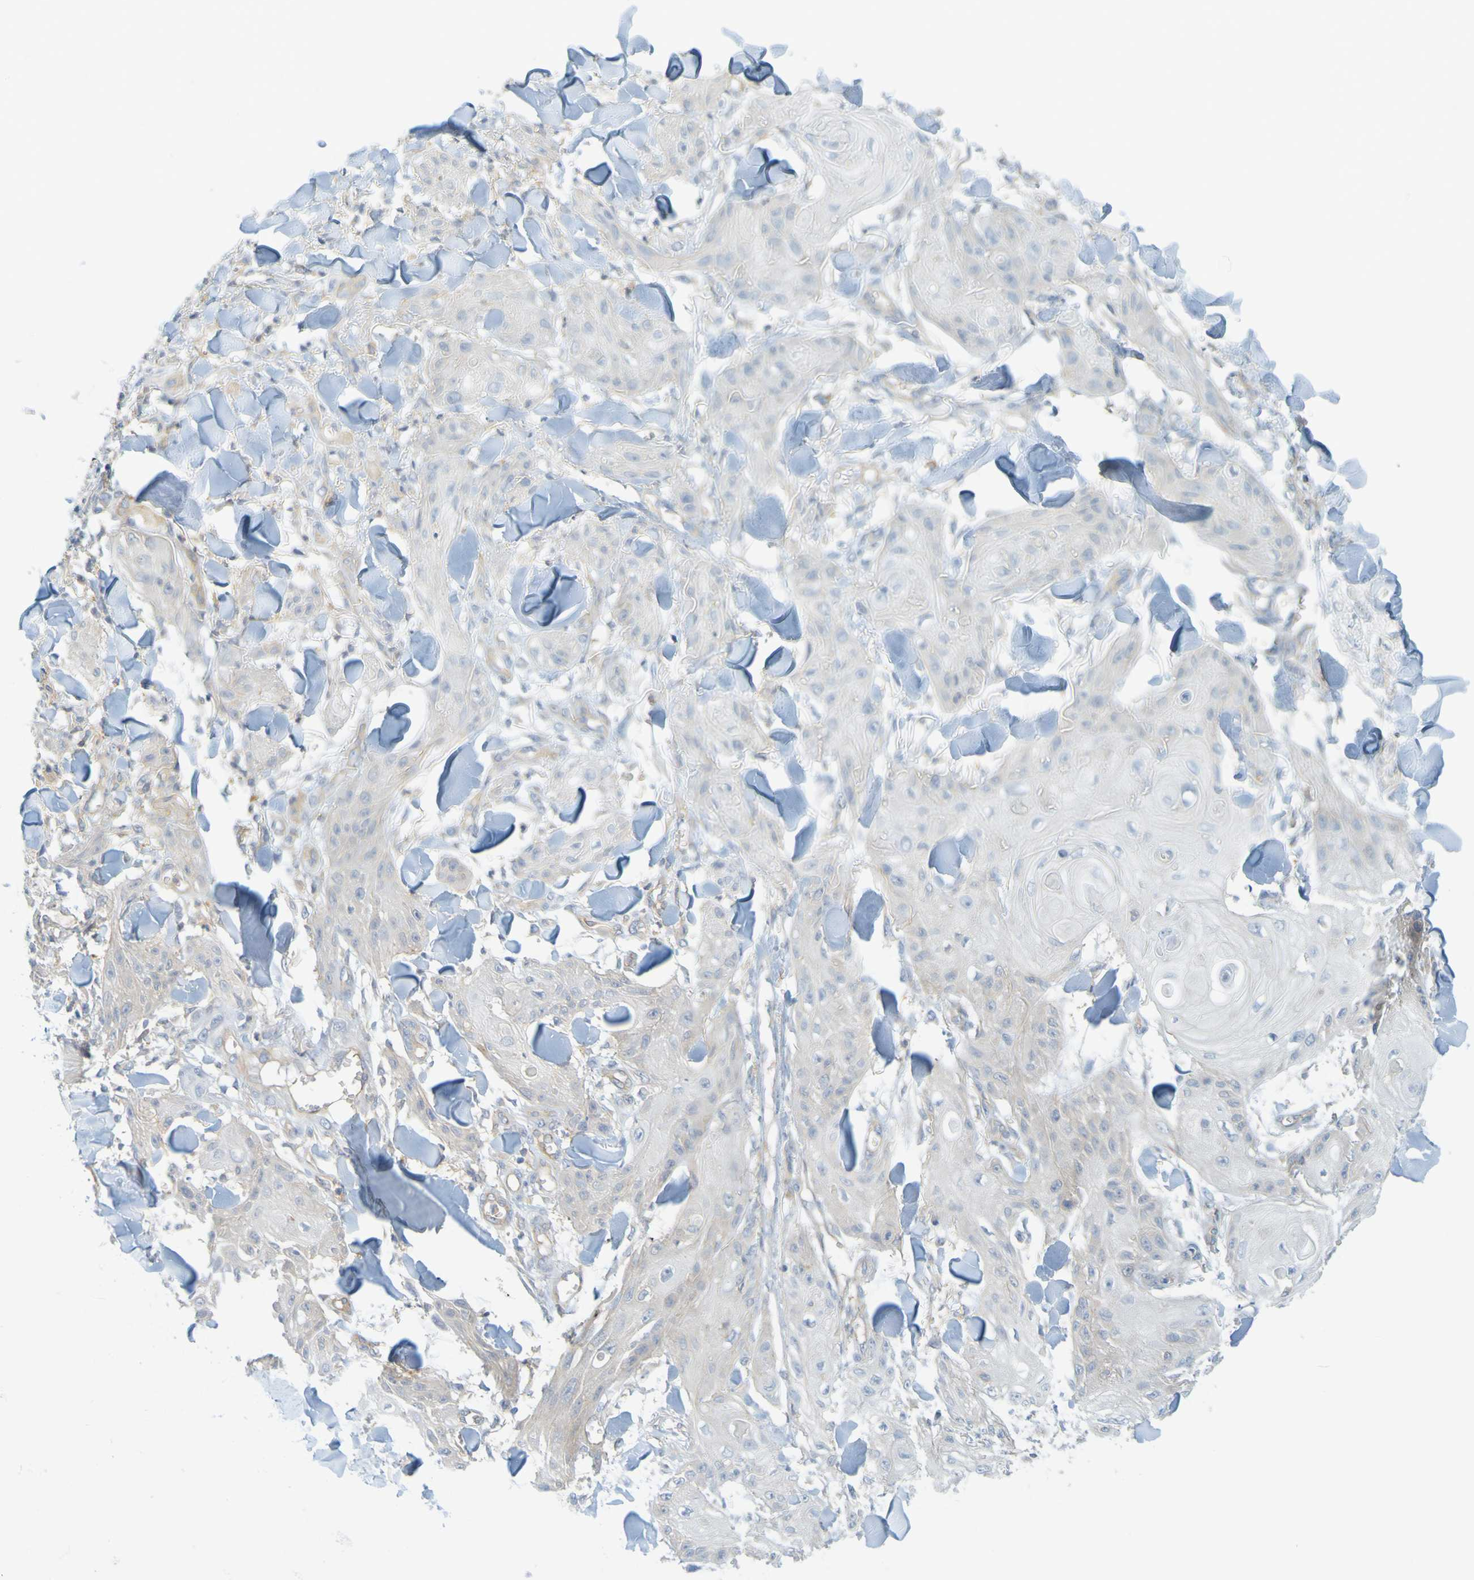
{"staining": {"intensity": "negative", "quantity": "none", "location": "none"}, "tissue": "skin cancer", "cell_type": "Tumor cells", "image_type": "cancer", "snomed": [{"axis": "morphology", "description": "Squamous cell carcinoma, NOS"}, {"axis": "topography", "description": "Skin"}], "caption": "Micrograph shows no protein positivity in tumor cells of skin squamous cell carcinoma tissue. (Brightfield microscopy of DAB immunohistochemistry at high magnification).", "gene": "APPL1", "patient": {"sex": "male", "age": 74}}